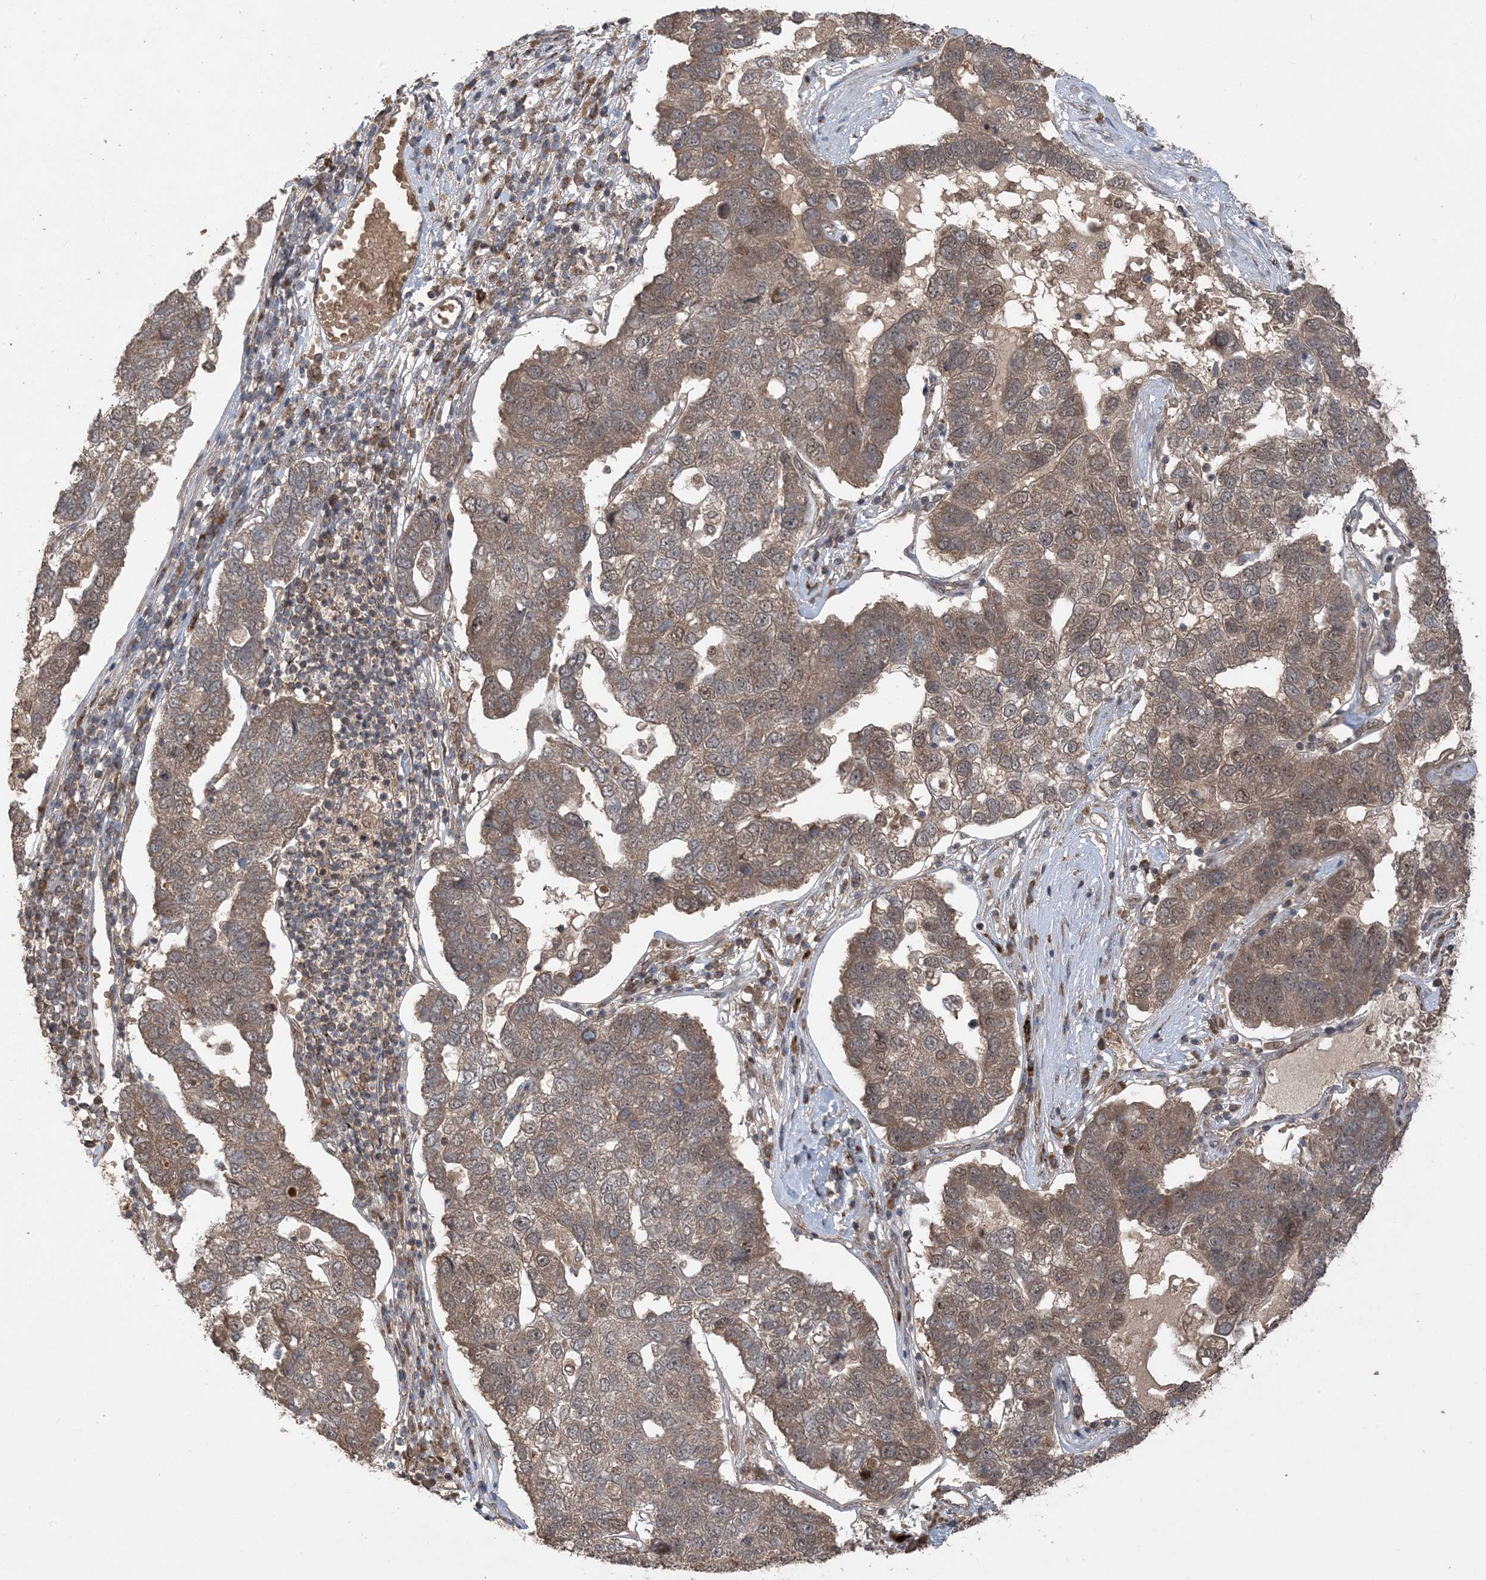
{"staining": {"intensity": "moderate", "quantity": ">75%", "location": "cytoplasmic/membranous"}, "tissue": "pancreatic cancer", "cell_type": "Tumor cells", "image_type": "cancer", "snomed": [{"axis": "morphology", "description": "Adenocarcinoma, NOS"}, {"axis": "topography", "description": "Pancreas"}], "caption": "High-magnification brightfield microscopy of pancreatic cancer (adenocarcinoma) stained with DAB (brown) and counterstained with hematoxylin (blue). tumor cells exhibit moderate cytoplasmic/membranous expression is appreciated in about>75% of cells. (Brightfield microscopy of DAB IHC at high magnification).", "gene": "PUSL1", "patient": {"sex": "female", "age": 61}}